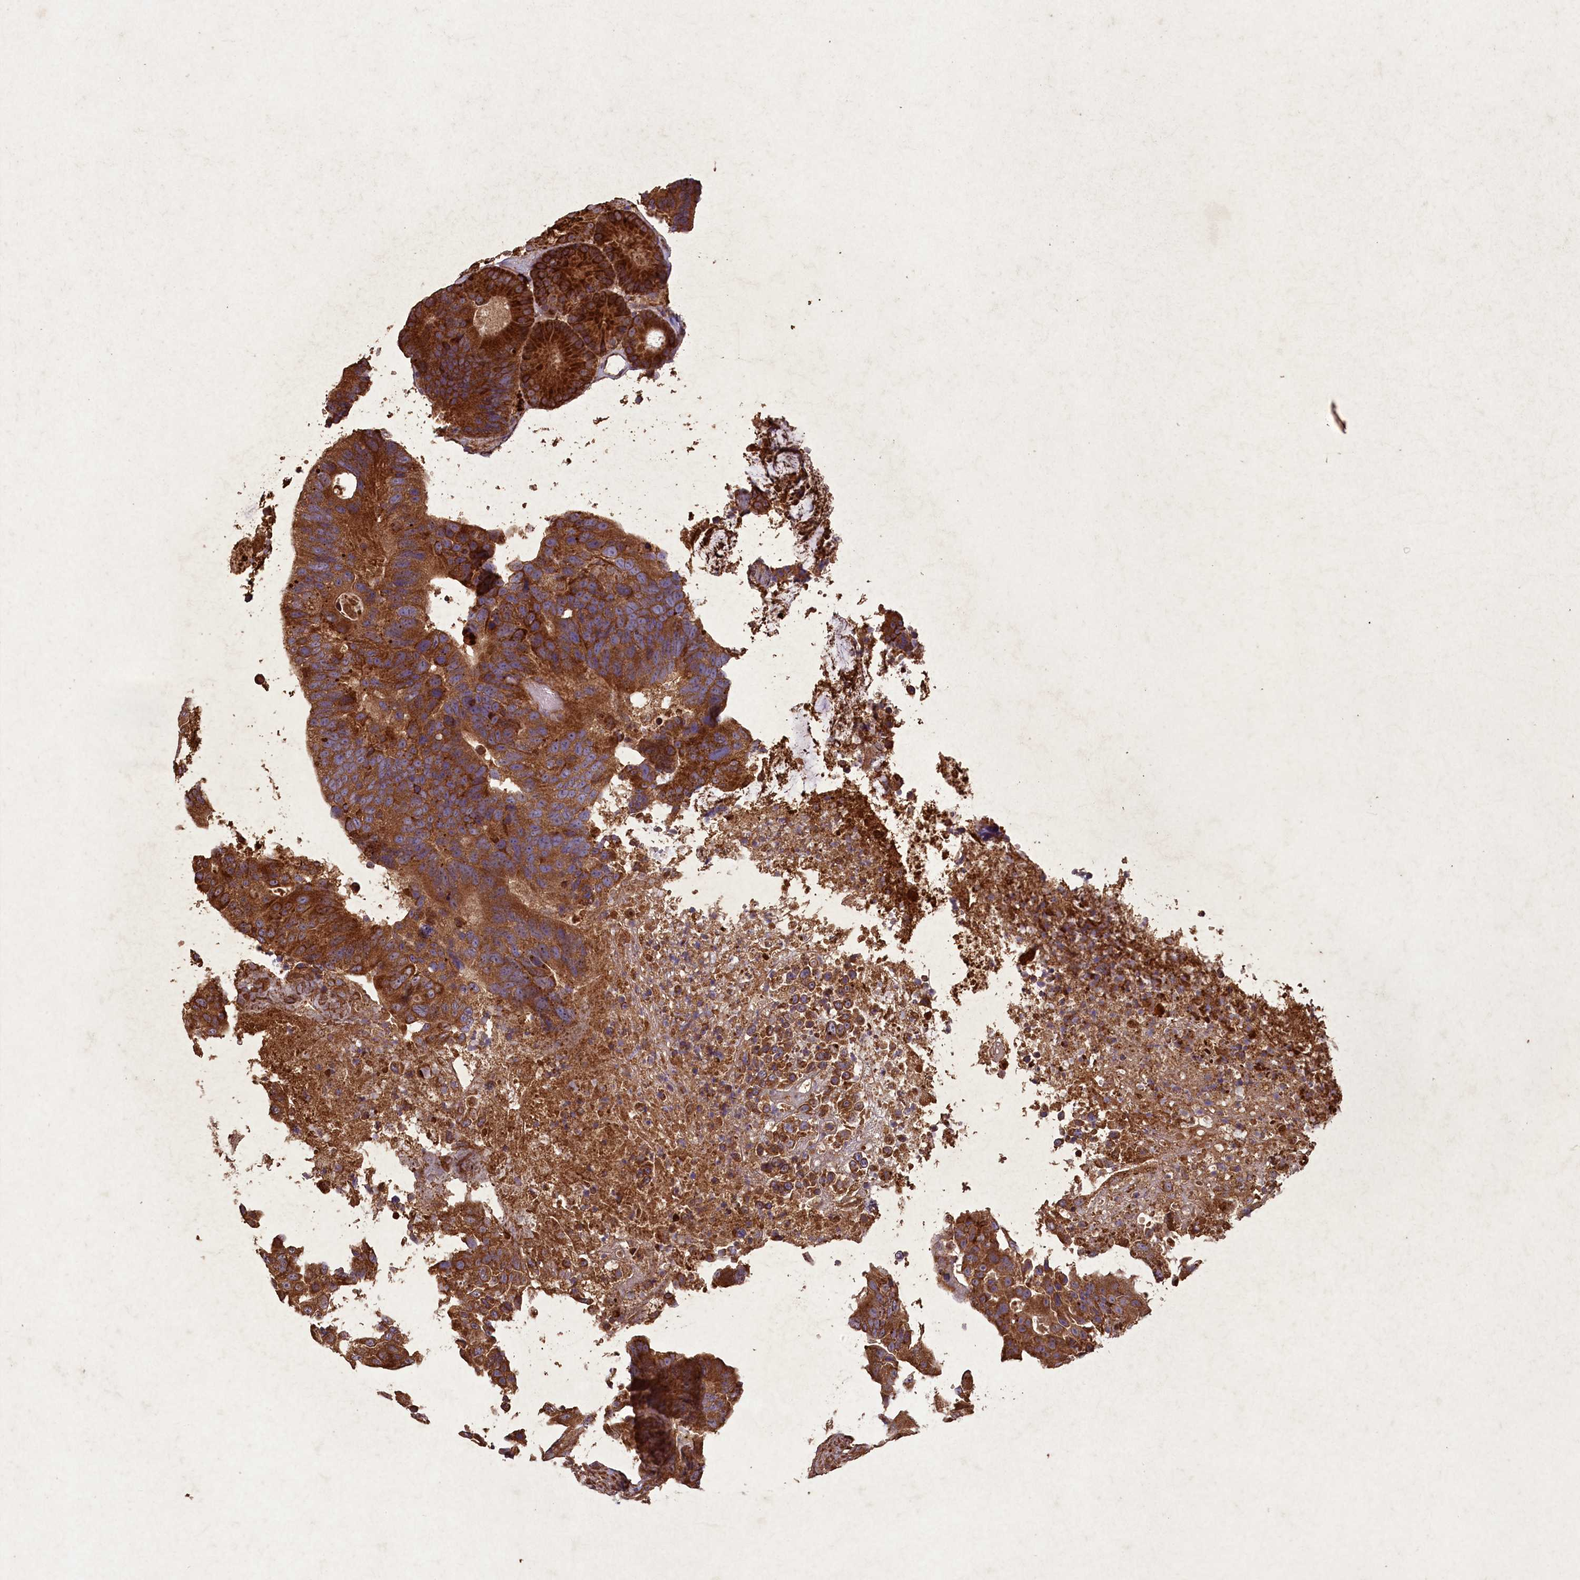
{"staining": {"intensity": "moderate", "quantity": ">75%", "location": "cytoplasmic/membranous"}, "tissue": "colorectal cancer", "cell_type": "Tumor cells", "image_type": "cancer", "snomed": [{"axis": "morphology", "description": "Adenocarcinoma, NOS"}, {"axis": "topography", "description": "Colon"}], "caption": "A medium amount of moderate cytoplasmic/membranous expression is present in approximately >75% of tumor cells in adenocarcinoma (colorectal) tissue.", "gene": "CIAO2B", "patient": {"sex": "male", "age": 83}}